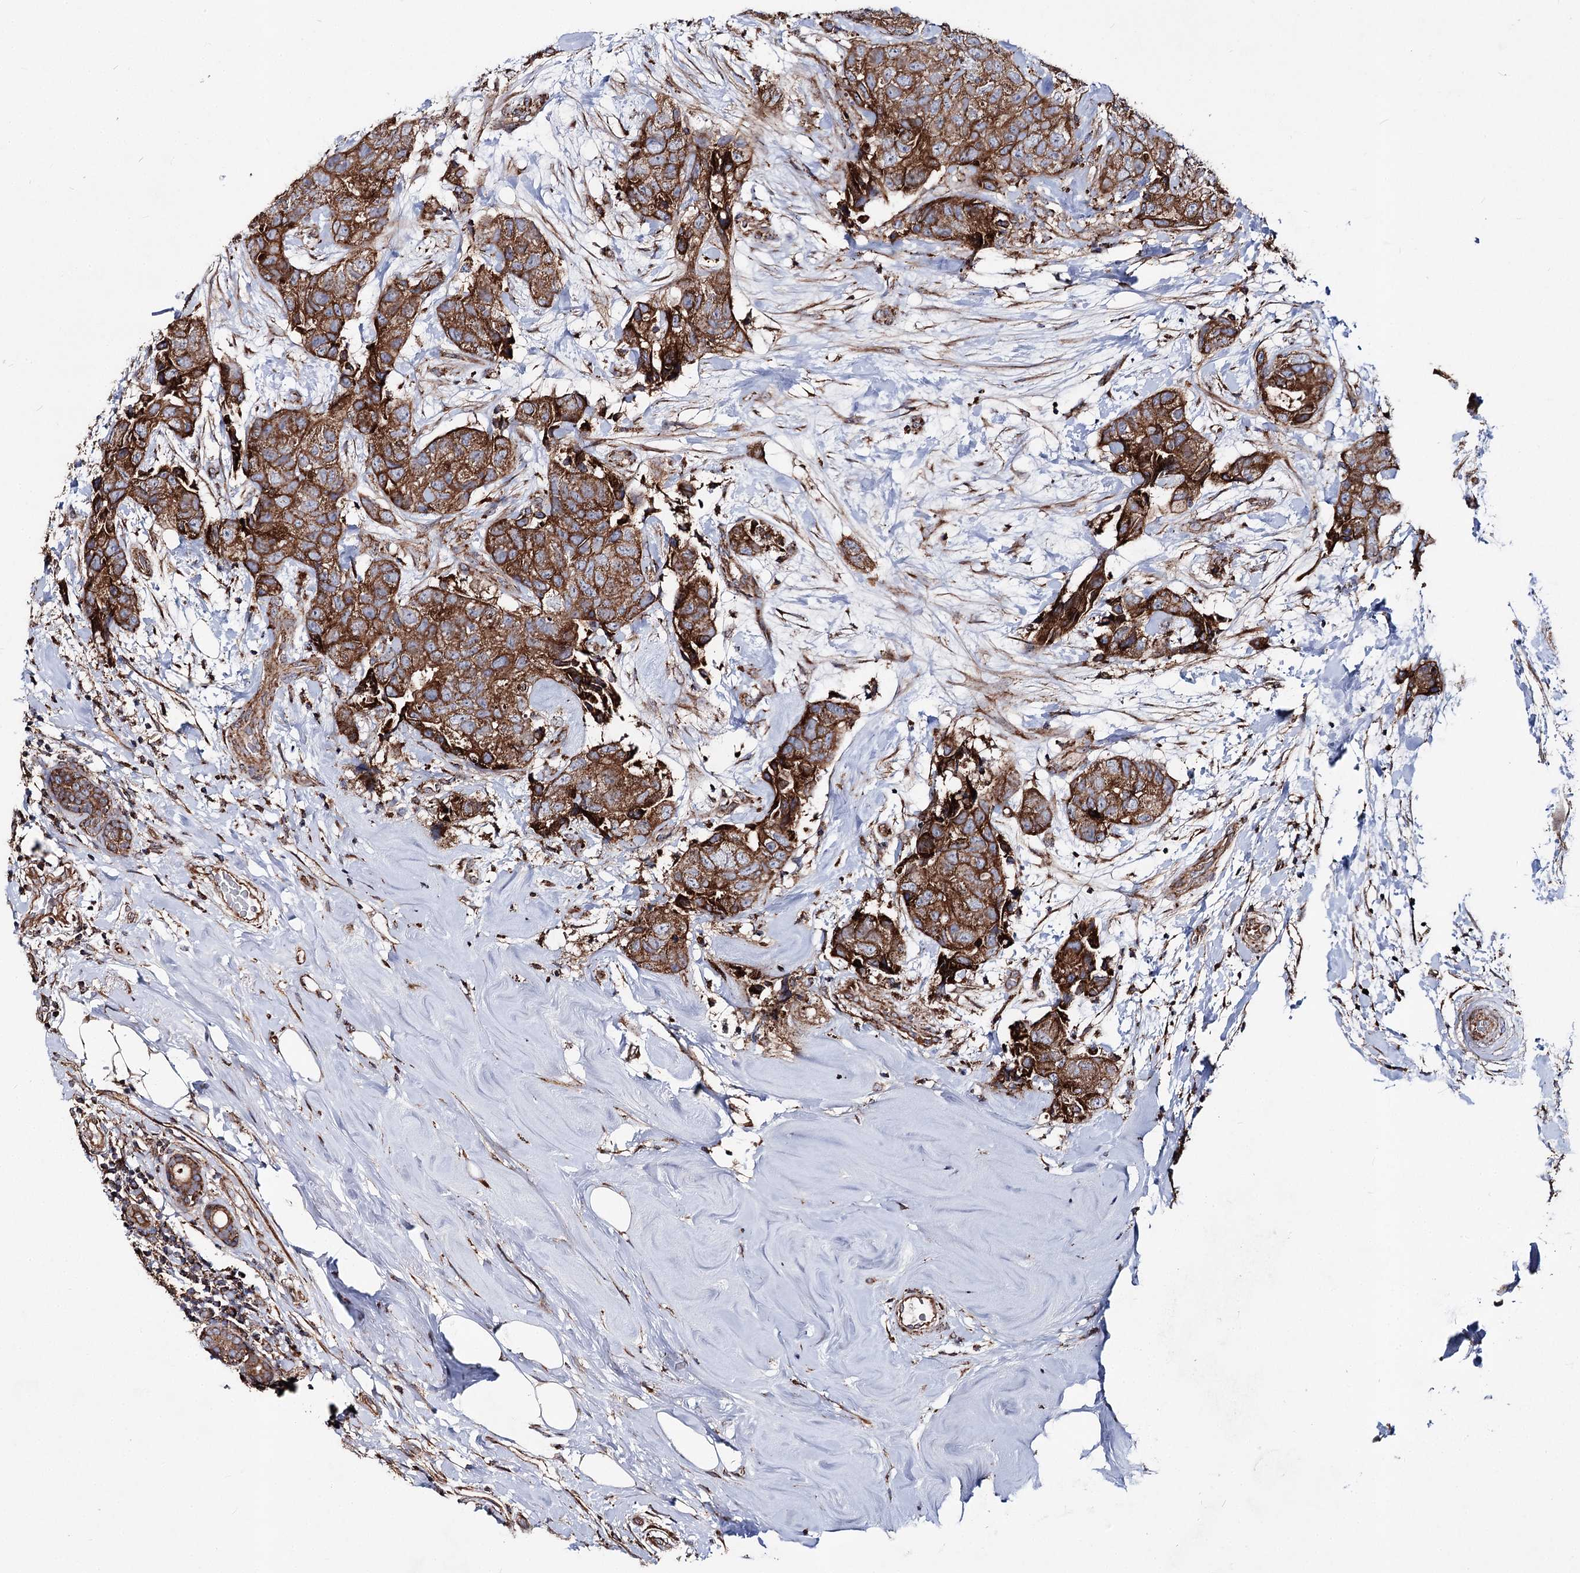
{"staining": {"intensity": "strong", "quantity": ">75%", "location": "cytoplasmic/membranous"}, "tissue": "breast cancer", "cell_type": "Tumor cells", "image_type": "cancer", "snomed": [{"axis": "morphology", "description": "Duct carcinoma"}, {"axis": "topography", "description": "Breast"}], "caption": "Immunohistochemical staining of human breast intraductal carcinoma exhibits strong cytoplasmic/membranous protein positivity in approximately >75% of tumor cells.", "gene": "MSANTD2", "patient": {"sex": "female", "age": 62}}